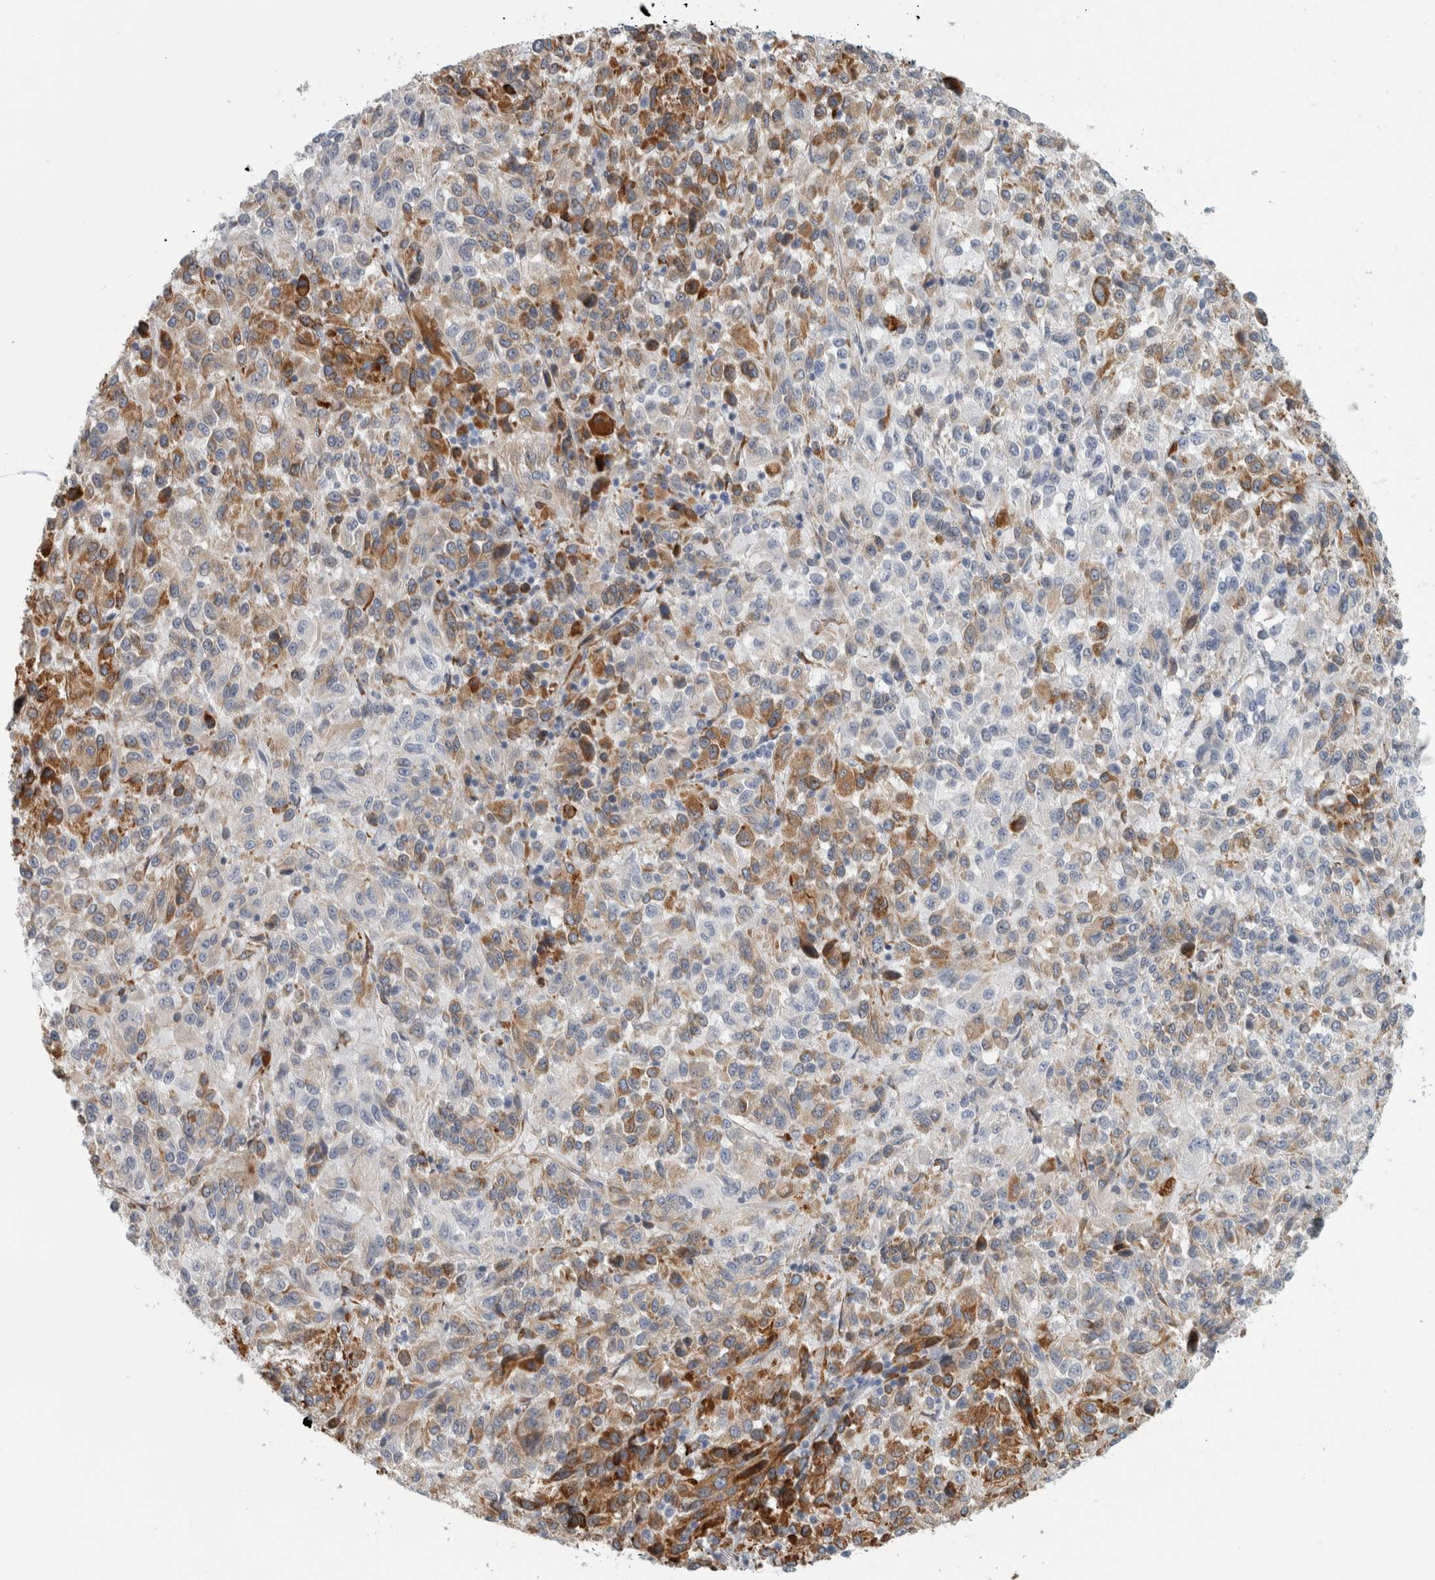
{"staining": {"intensity": "moderate", "quantity": ">75%", "location": "cytoplasmic/membranous"}, "tissue": "melanoma", "cell_type": "Tumor cells", "image_type": "cancer", "snomed": [{"axis": "morphology", "description": "Malignant melanoma, Metastatic site"}, {"axis": "topography", "description": "Lung"}], "caption": "Brown immunohistochemical staining in human melanoma demonstrates moderate cytoplasmic/membranous staining in about >75% of tumor cells.", "gene": "B3GNT3", "patient": {"sex": "male", "age": 64}}